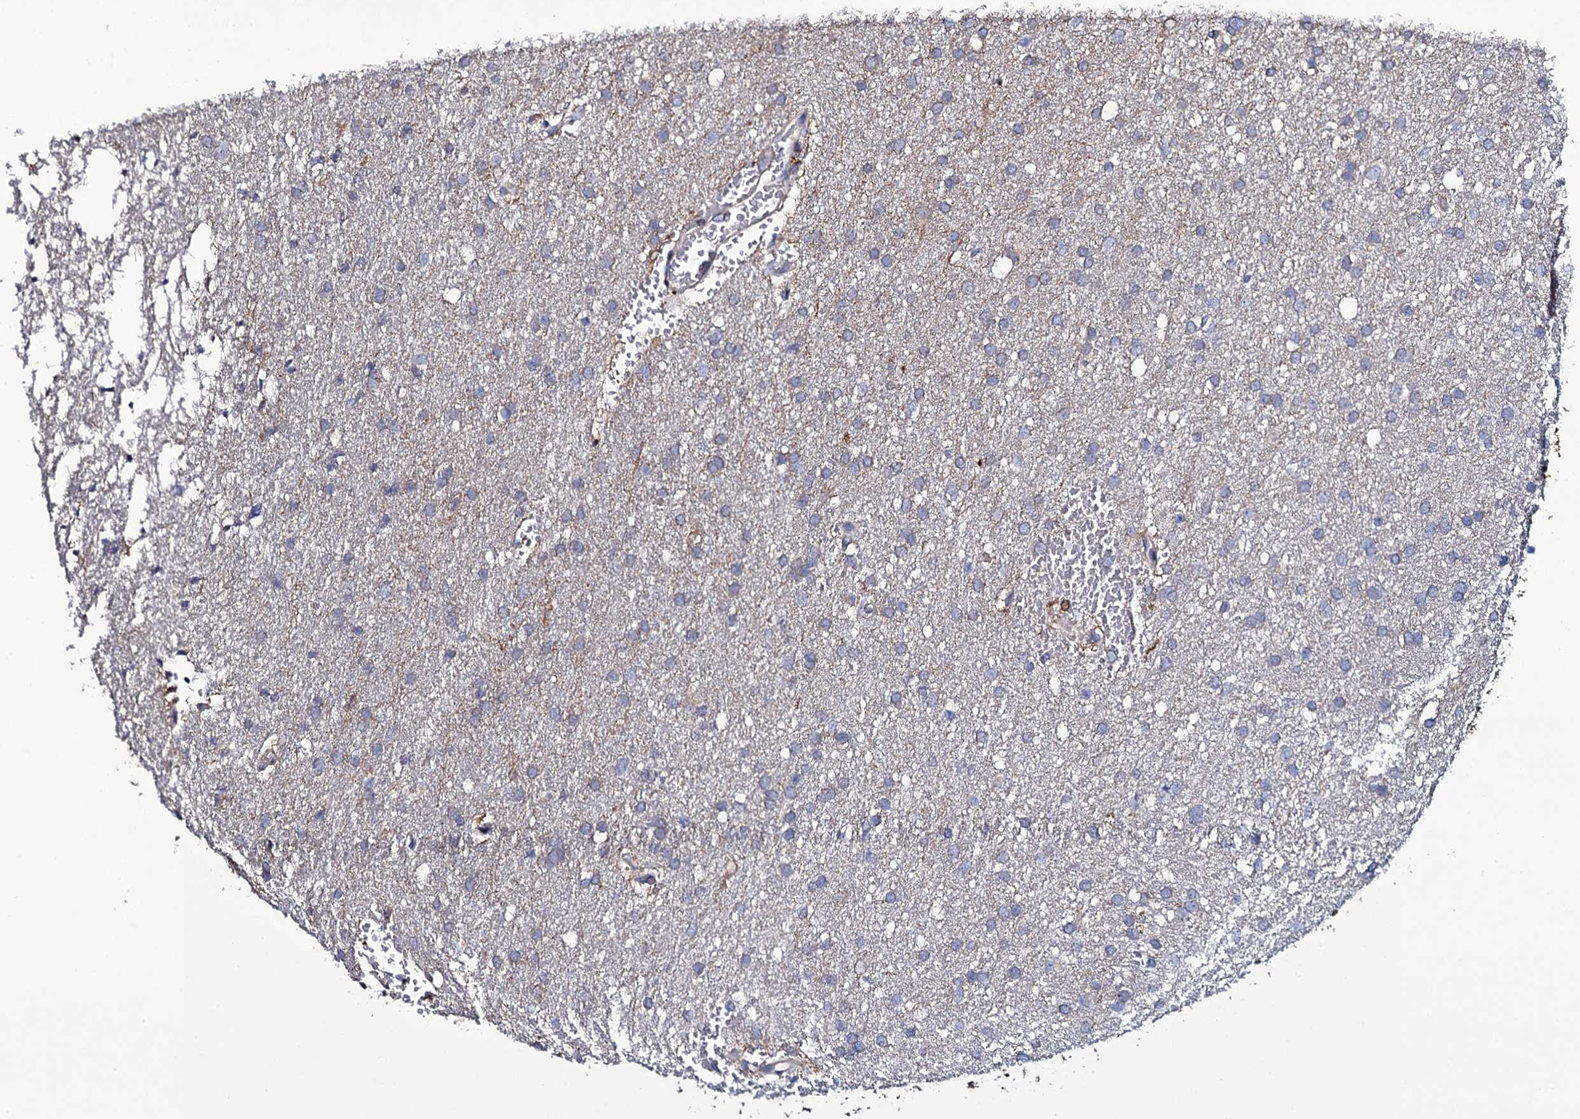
{"staining": {"intensity": "negative", "quantity": "none", "location": "none"}, "tissue": "glioma", "cell_type": "Tumor cells", "image_type": "cancer", "snomed": [{"axis": "morphology", "description": "Glioma, malignant, High grade"}, {"axis": "topography", "description": "Cerebral cortex"}], "caption": "A micrograph of human high-grade glioma (malignant) is negative for staining in tumor cells.", "gene": "TTC23", "patient": {"sex": "female", "age": 36}}